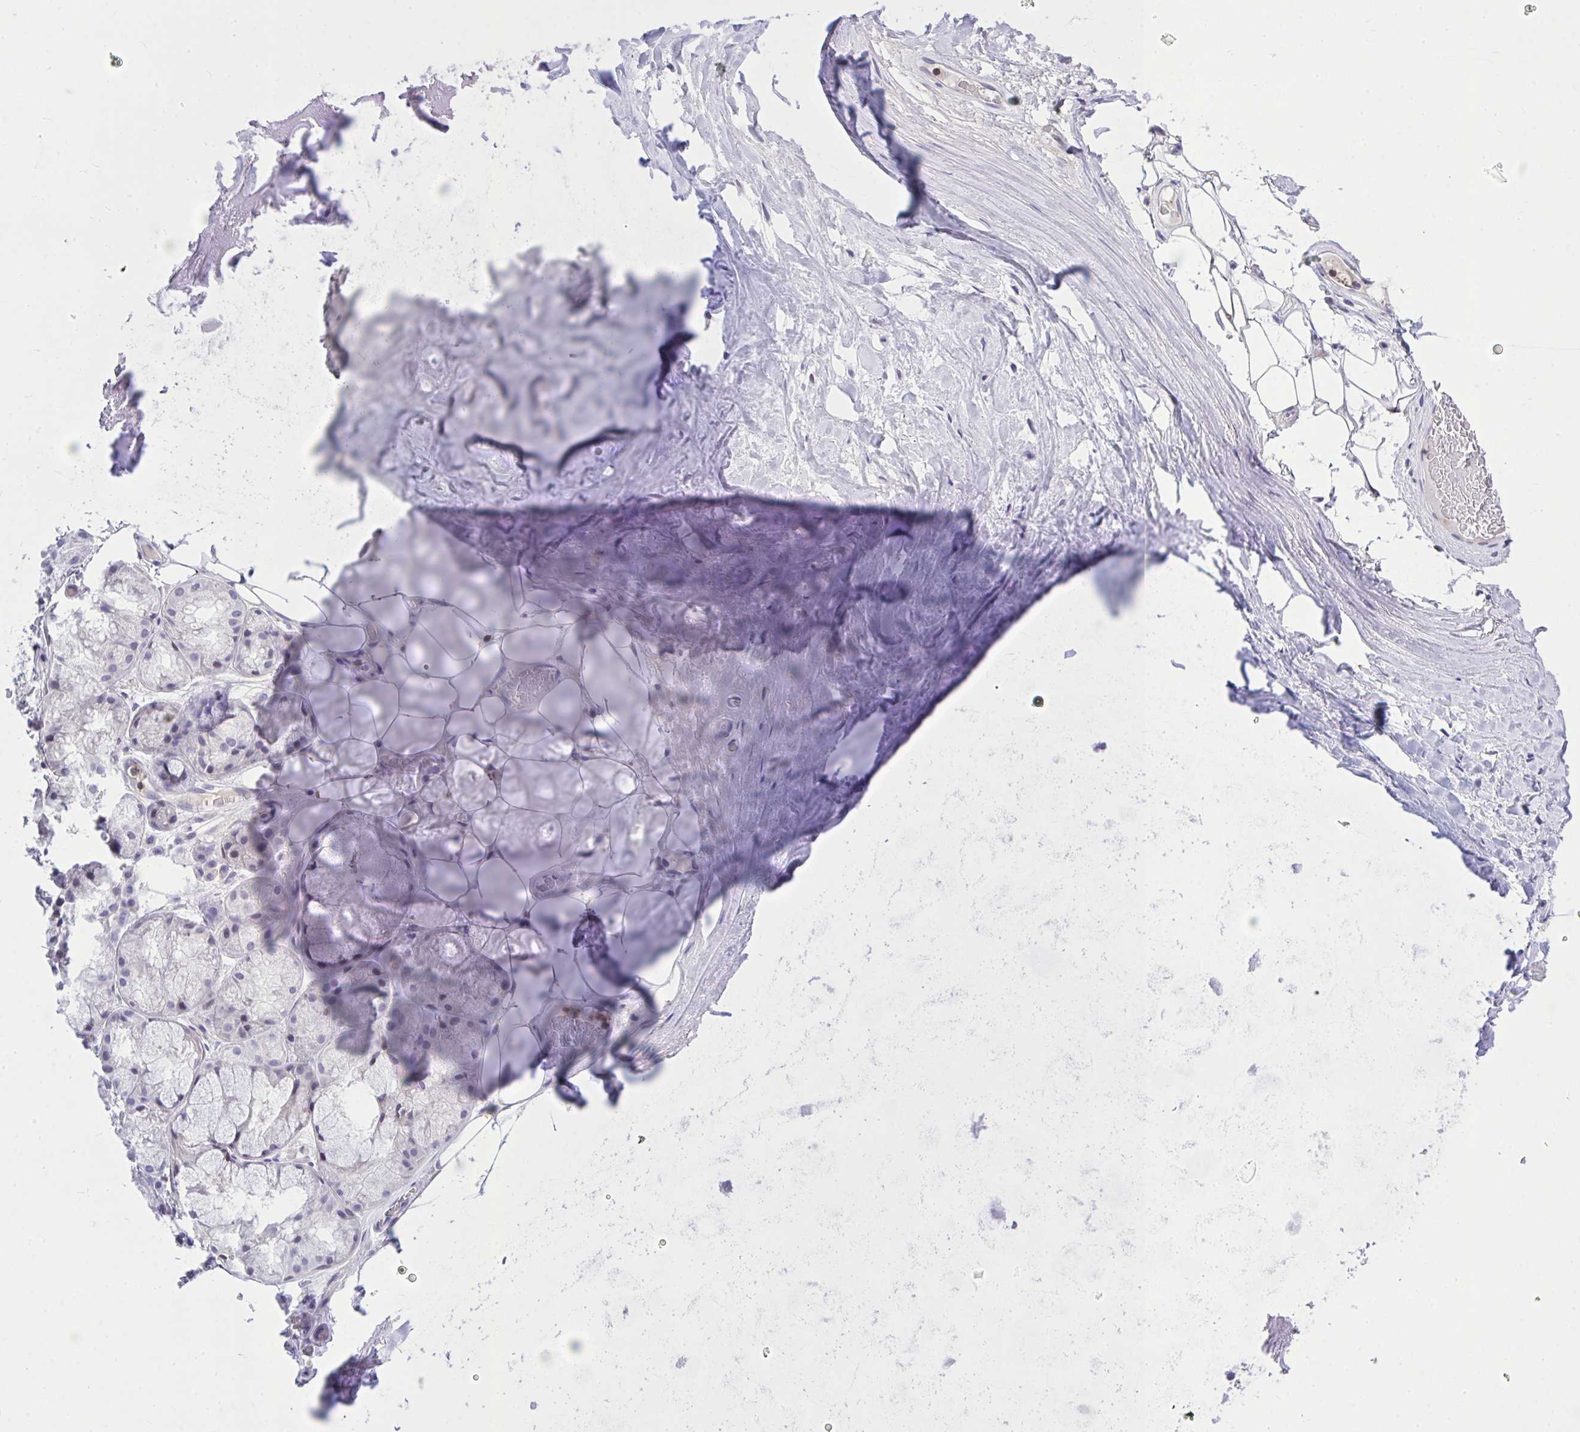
{"staining": {"intensity": "negative", "quantity": "none", "location": "none"}, "tissue": "adipose tissue", "cell_type": "Adipocytes", "image_type": "normal", "snomed": [{"axis": "morphology", "description": "Normal tissue, NOS"}, {"axis": "topography", "description": "Lymph node"}, {"axis": "topography", "description": "Cartilage tissue"}, {"axis": "topography", "description": "Nasopharynx"}], "caption": "Immunohistochemistry (IHC) image of unremarkable adipose tissue stained for a protein (brown), which exhibits no positivity in adipocytes.", "gene": "CXCL8", "patient": {"sex": "male", "age": 63}}